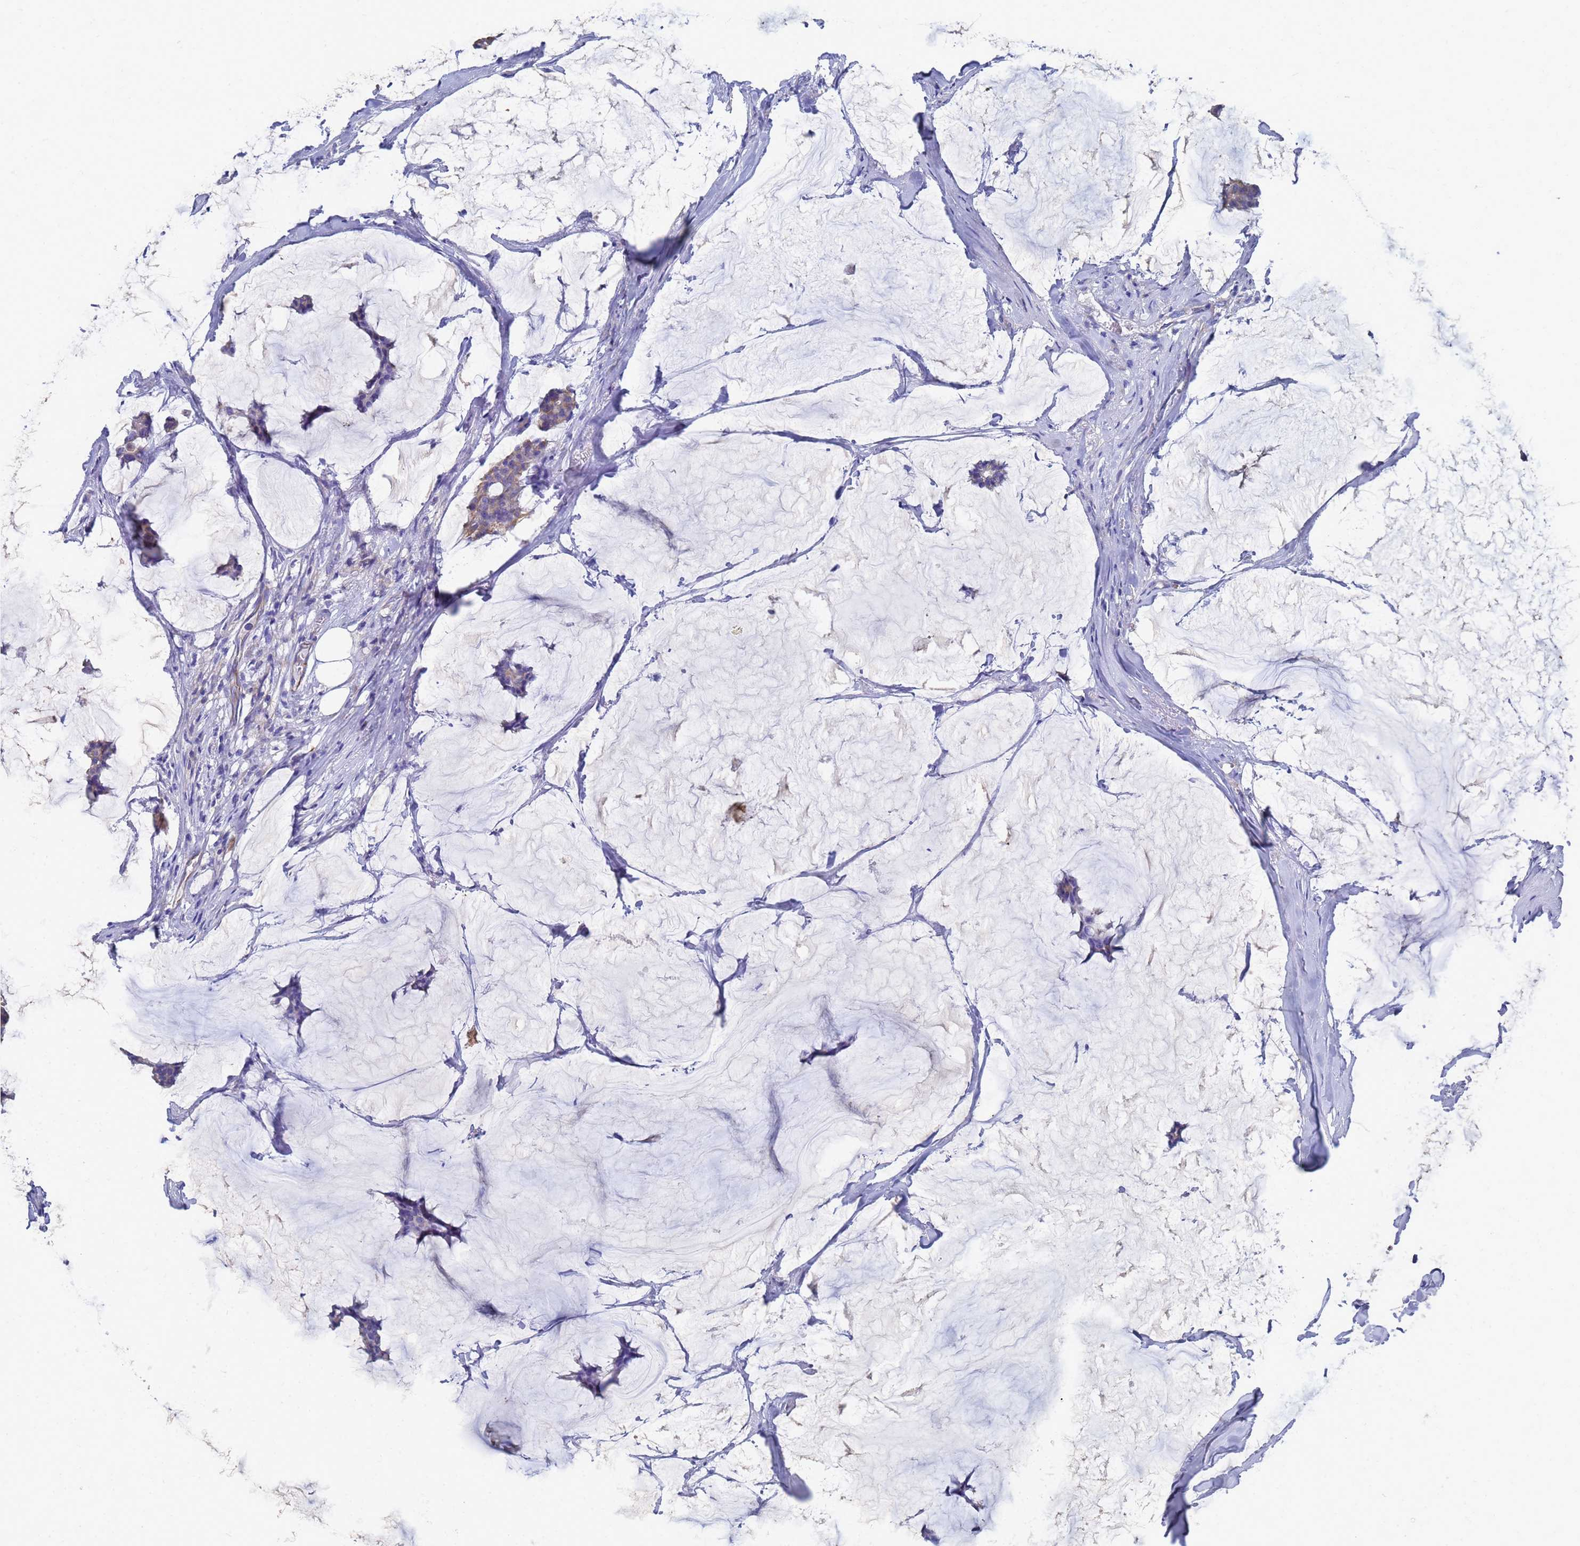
{"staining": {"intensity": "moderate", "quantity": ">75%", "location": "cytoplasmic/membranous"}, "tissue": "breast cancer", "cell_type": "Tumor cells", "image_type": "cancer", "snomed": [{"axis": "morphology", "description": "Duct carcinoma"}, {"axis": "topography", "description": "Breast"}], "caption": "Moderate cytoplasmic/membranous expression for a protein is identified in about >75% of tumor cells of breast invasive ductal carcinoma using IHC.", "gene": "TM4SF4", "patient": {"sex": "female", "age": 93}}